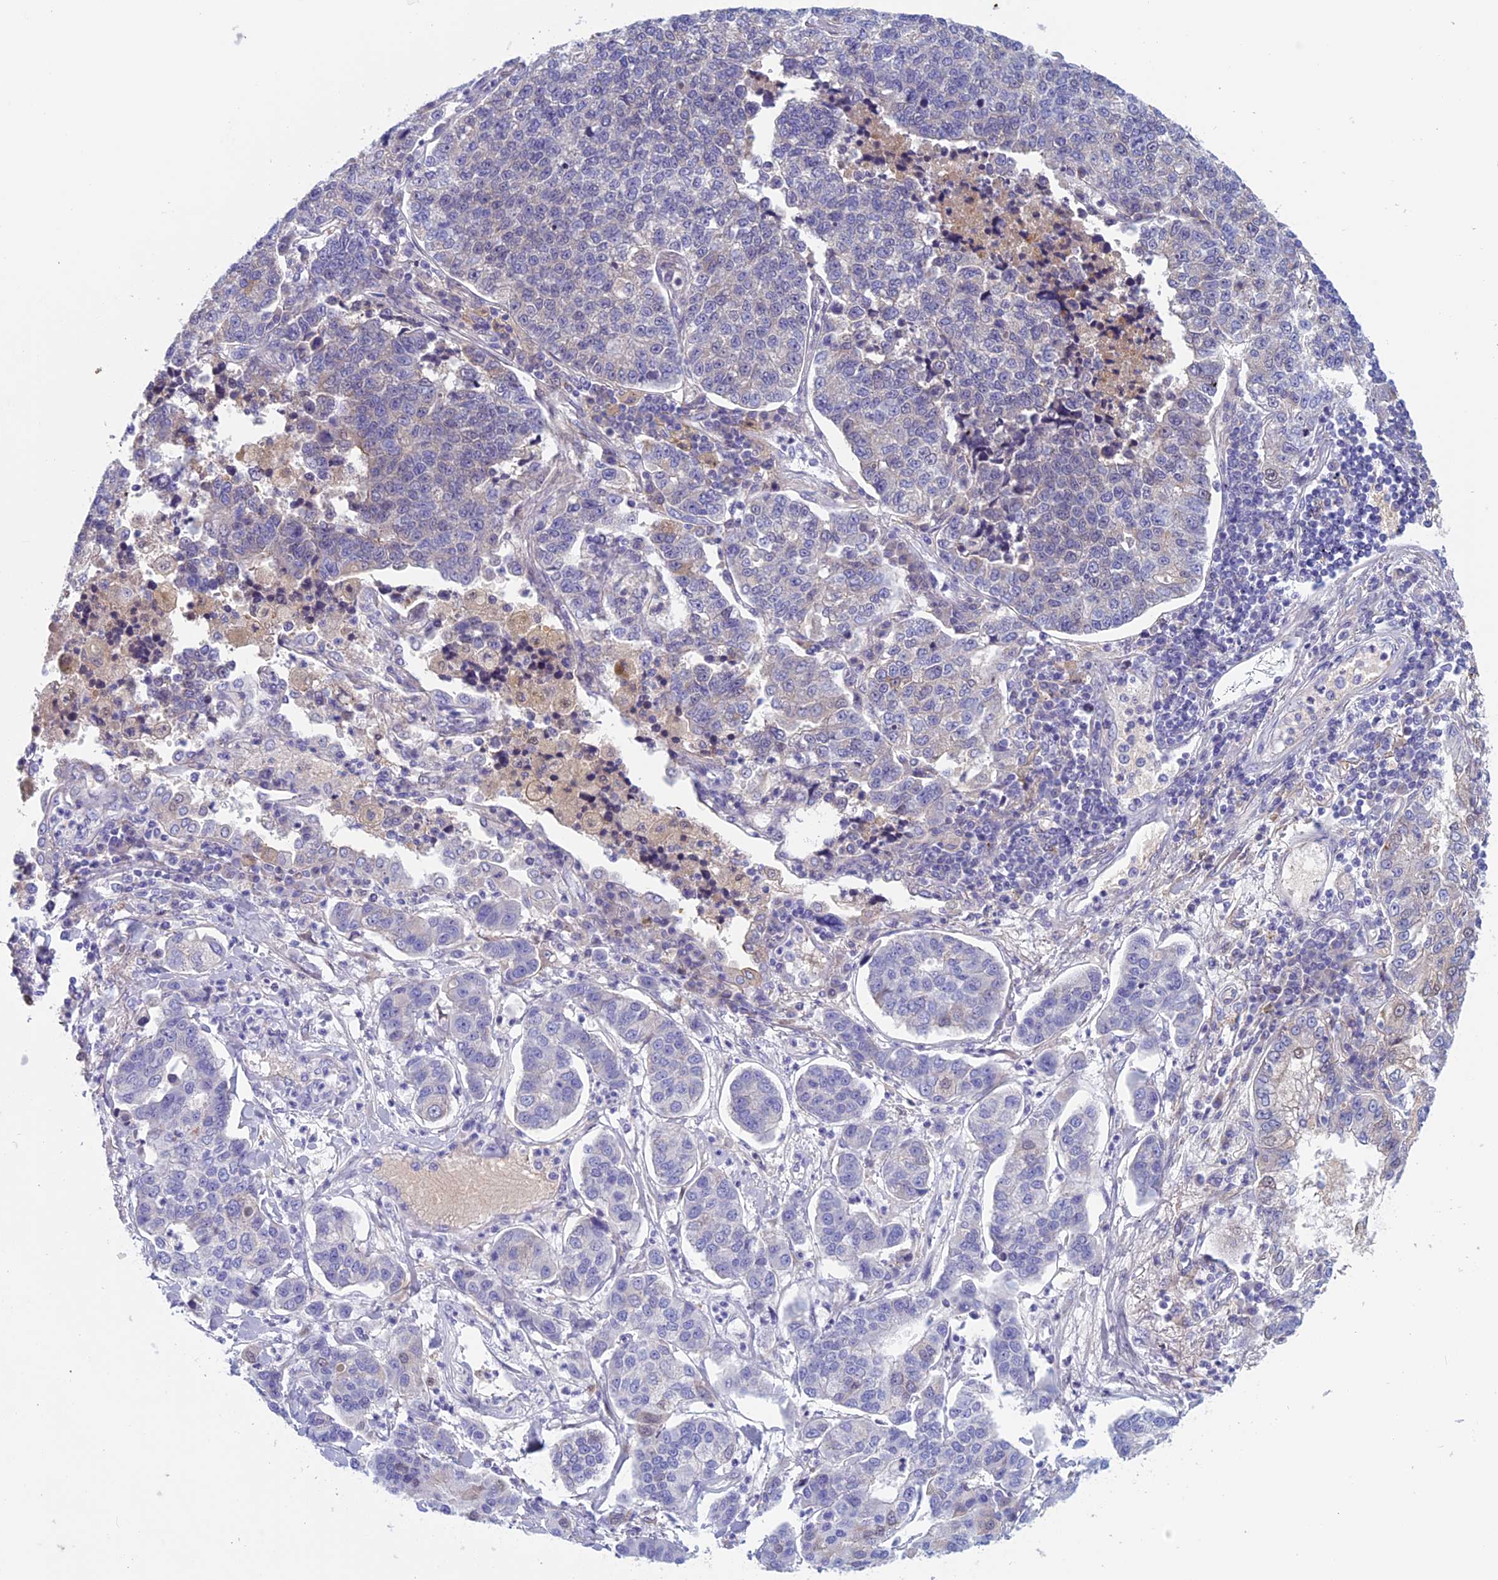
{"staining": {"intensity": "negative", "quantity": "none", "location": "none"}, "tissue": "lung cancer", "cell_type": "Tumor cells", "image_type": "cancer", "snomed": [{"axis": "morphology", "description": "Adenocarcinoma, NOS"}, {"axis": "topography", "description": "Lung"}], "caption": "A histopathology image of human lung adenocarcinoma is negative for staining in tumor cells.", "gene": "ANGPTL2", "patient": {"sex": "male", "age": 49}}